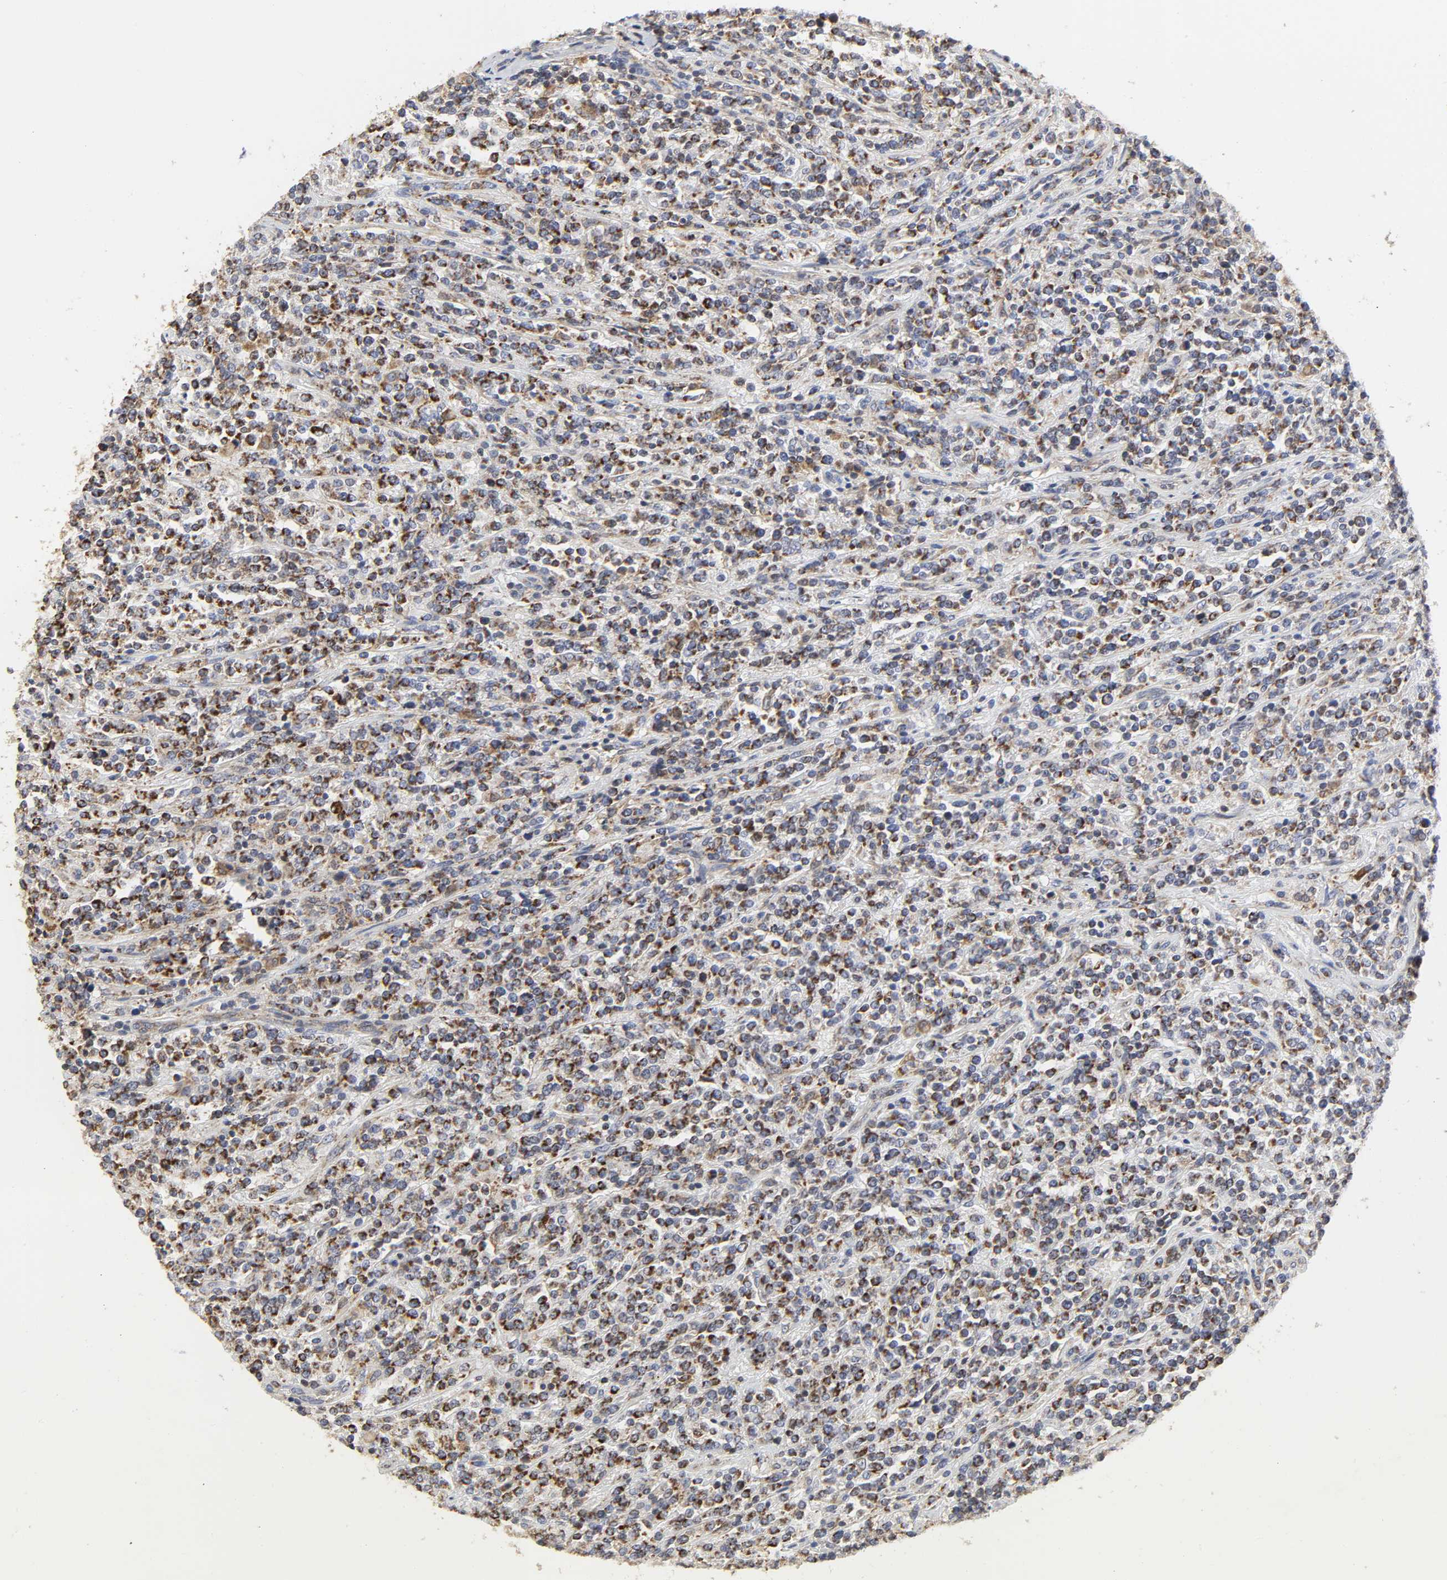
{"staining": {"intensity": "strong", "quantity": "25%-75%", "location": "cytoplasmic/membranous"}, "tissue": "lymphoma", "cell_type": "Tumor cells", "image_type": "cancer", "snomed": [{"axis": "morphology", "description": "Malignant lymphoma, non-Hodgkin's type, High grade"}, {"axis": "topography", "description": "Soft tissue"}], "caption": "Human malignant lymphoma, non-Hodgkin's type (high-grade) stained for a protein (brown) displays strong cytoplasmic/membranous positive staining in approximately 25%-75% of tumor cells.", "gene": "COX6B1", "patient": {"sex": "male", "age": 18}}